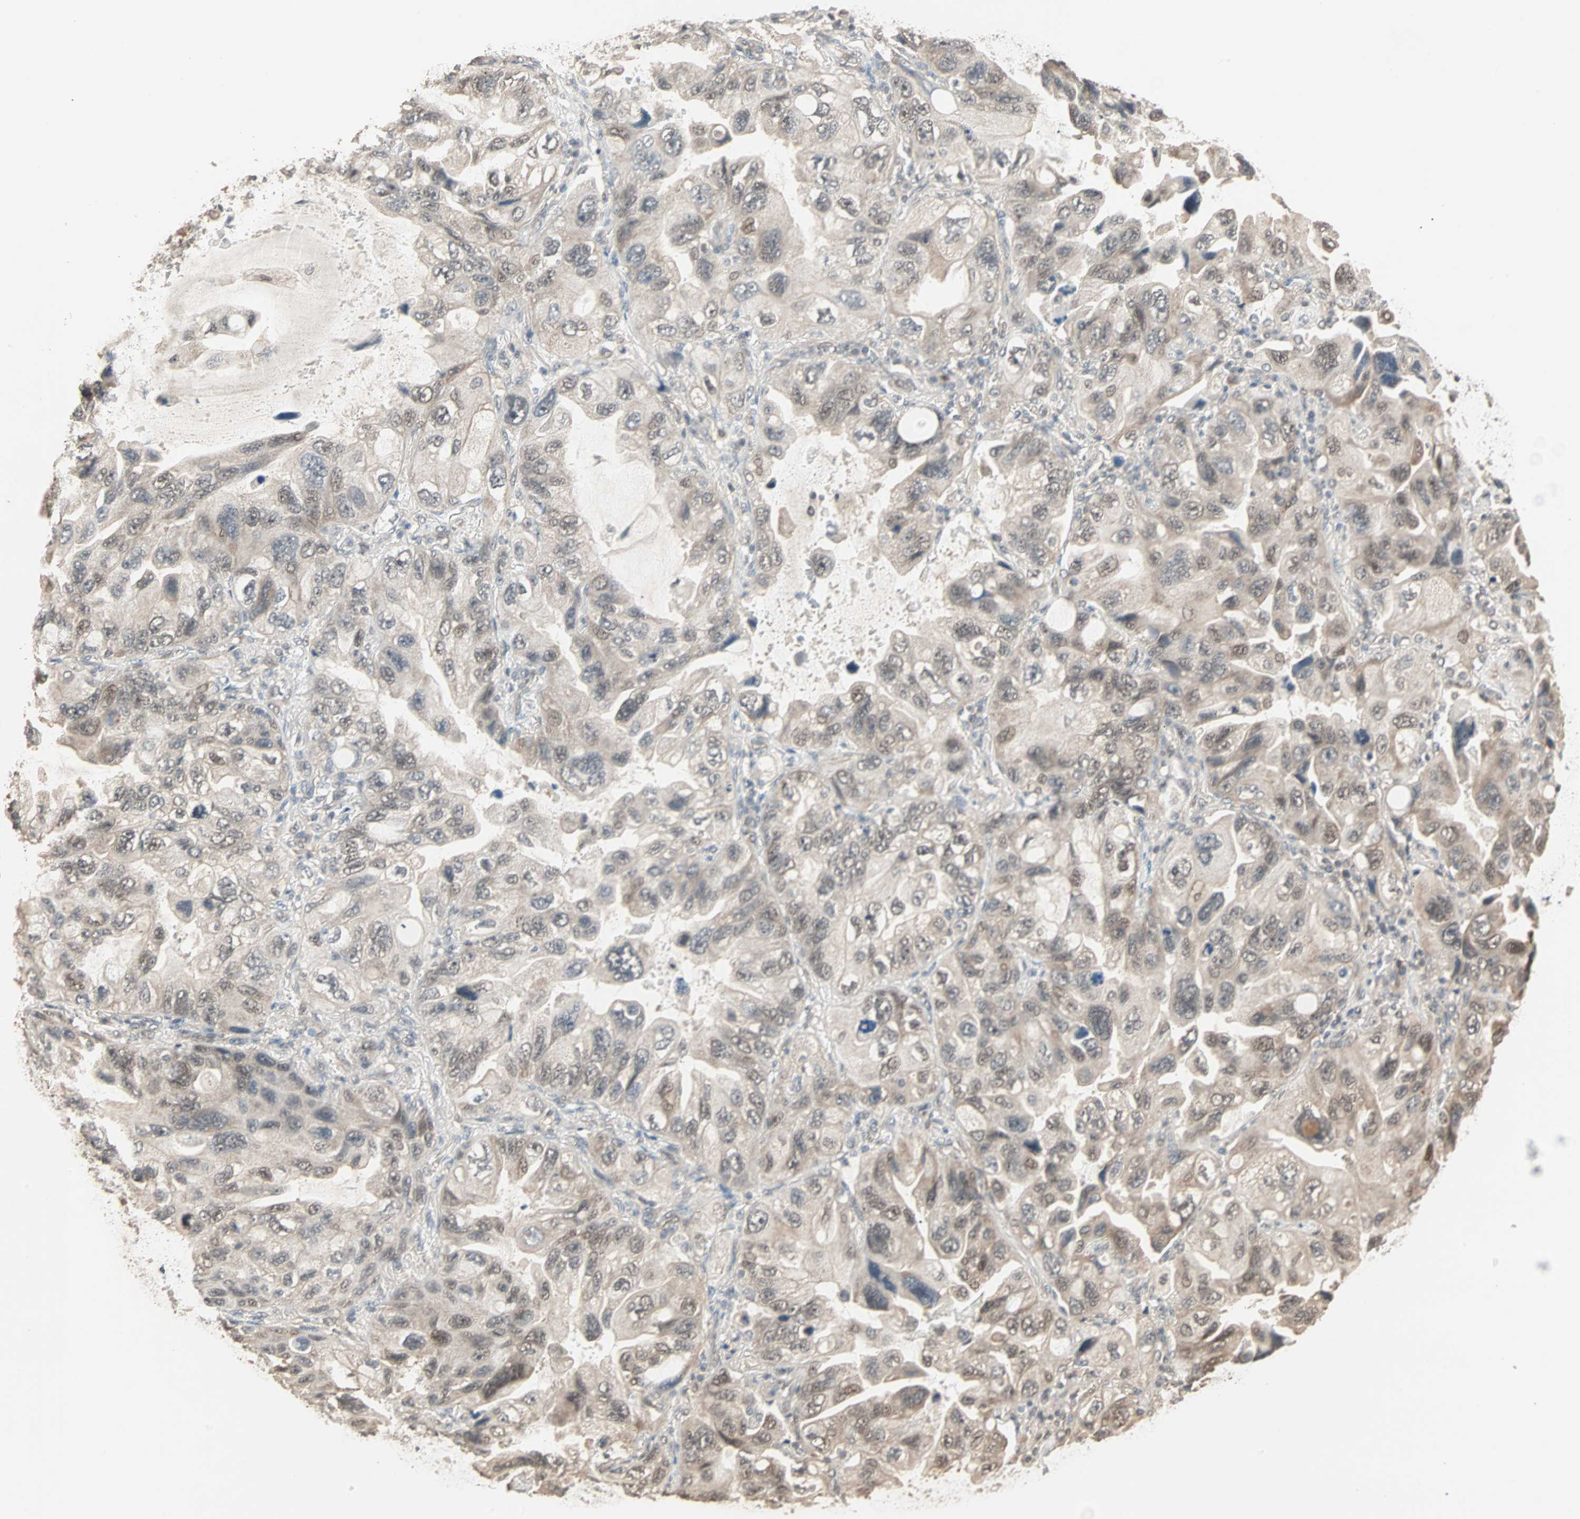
{"staining": {"intensity": "weak", "quantity": ">75%", "location": "cytoplasmic/membranous,nuclear"}, "tissue": "lung cancer", "cell_type": "Tumor cells", "image_type": "cancer", "snomed": [{"axis": "morphology", "description": "Squamous cell carcinoma, NOS"}, {"axis": "topography", "description": "Lung"}], "caption": "This is a photomicrograph of IHC staining of lung cancer (squamous cell carcinoma), which shows weak positivity in the cytoplasmic/membranous and nuclear of tumor cells.", "gene": "ZBTB33", "patient": {"sex": "female", "age": 73}}